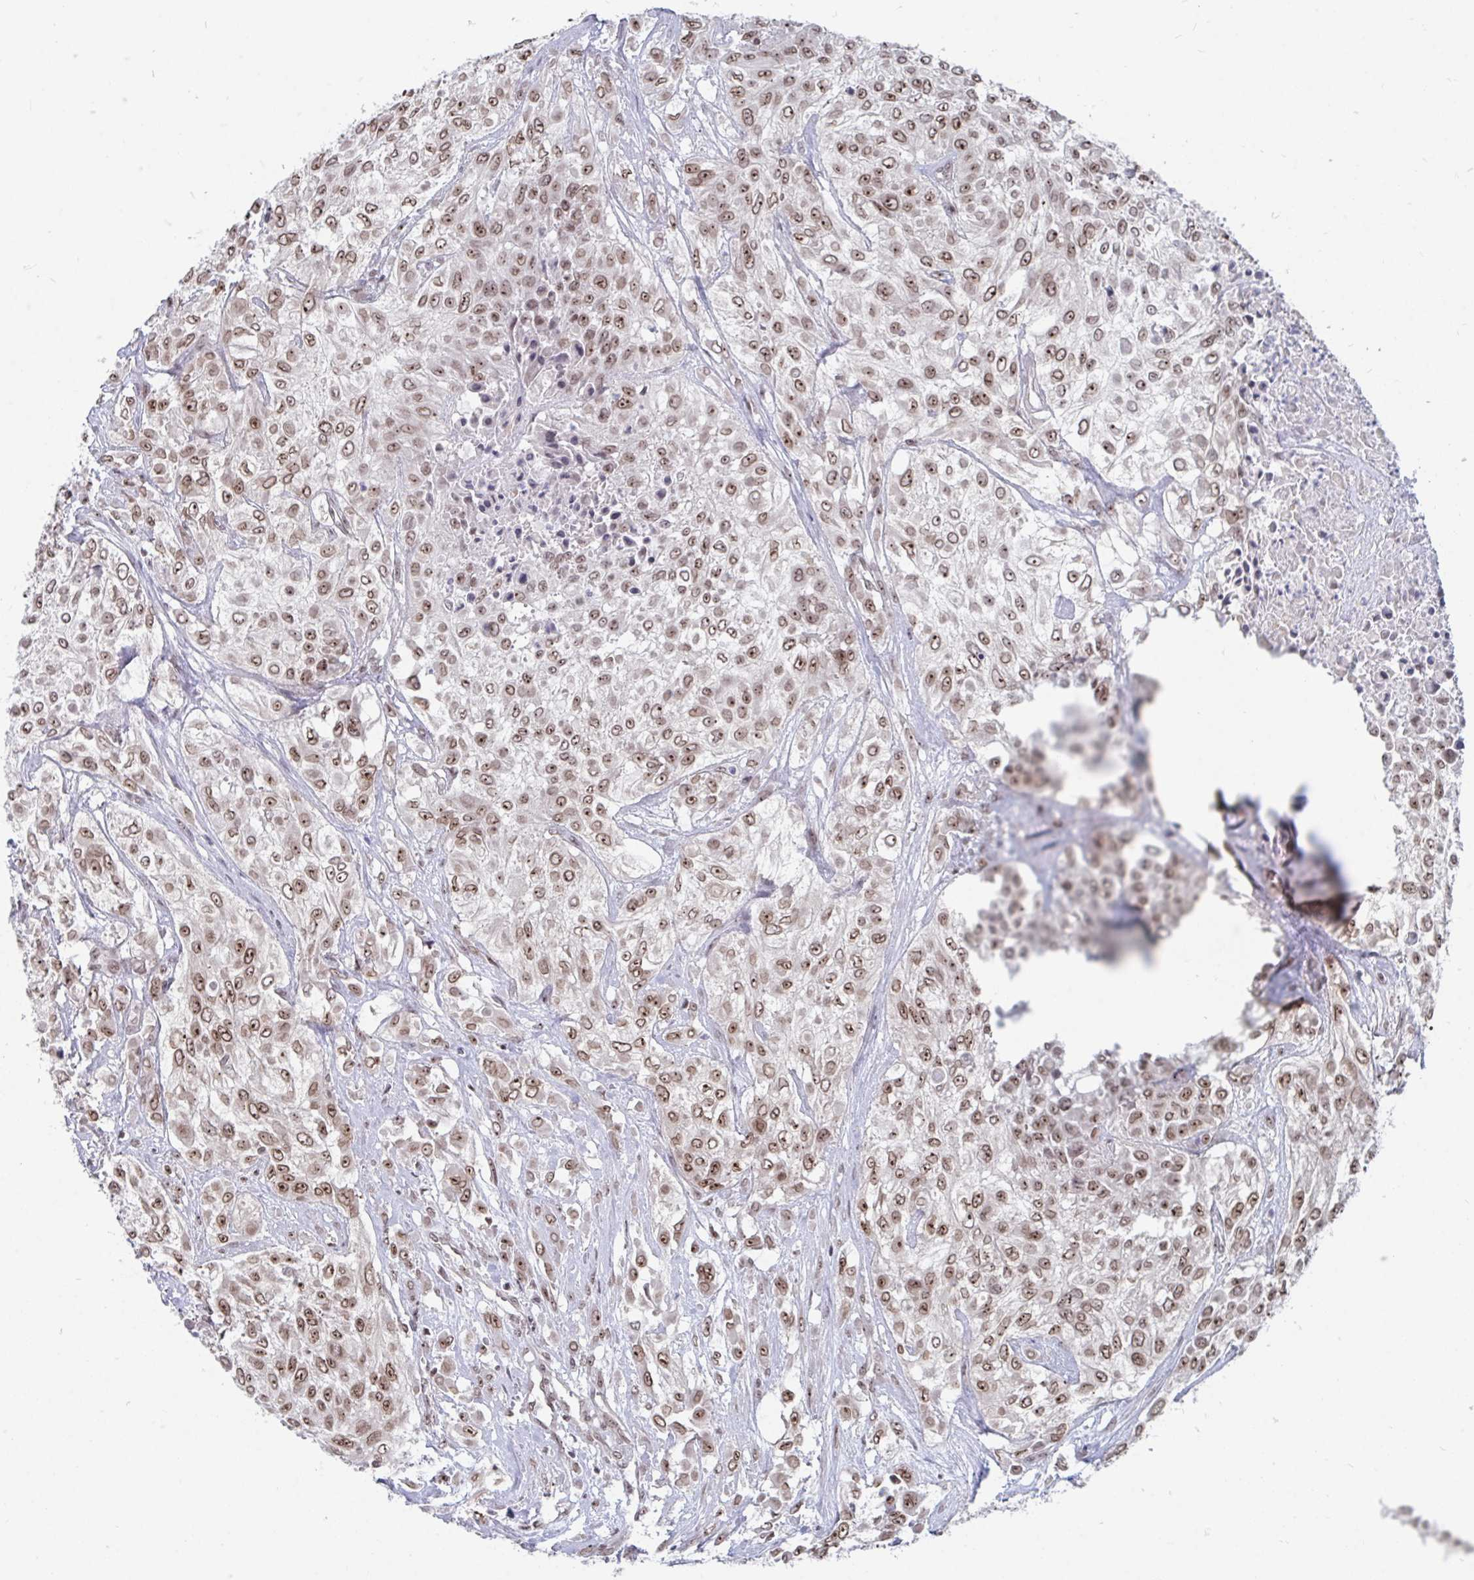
{"staining": {"intensity": "moderate", "quantity": ">75%", "location": "nuclear"}, "tissue": "urothelial cancer", "cell_type": "Tumor cells", "image_type": "cancer", "snomed": [{"axis": "morphology", "description": "Urothelial carcinoma, High grade"}, {"axis": "topography", "description": "Urinary bladder"}], "caption": "This is a histology image of IHC staining of high-grade urothelial carcinoma, which shows moderate positivity in the nuclear of tumor cells.", "gene": "TRIP12", "patient": {"sex": "male", "age": 57}}